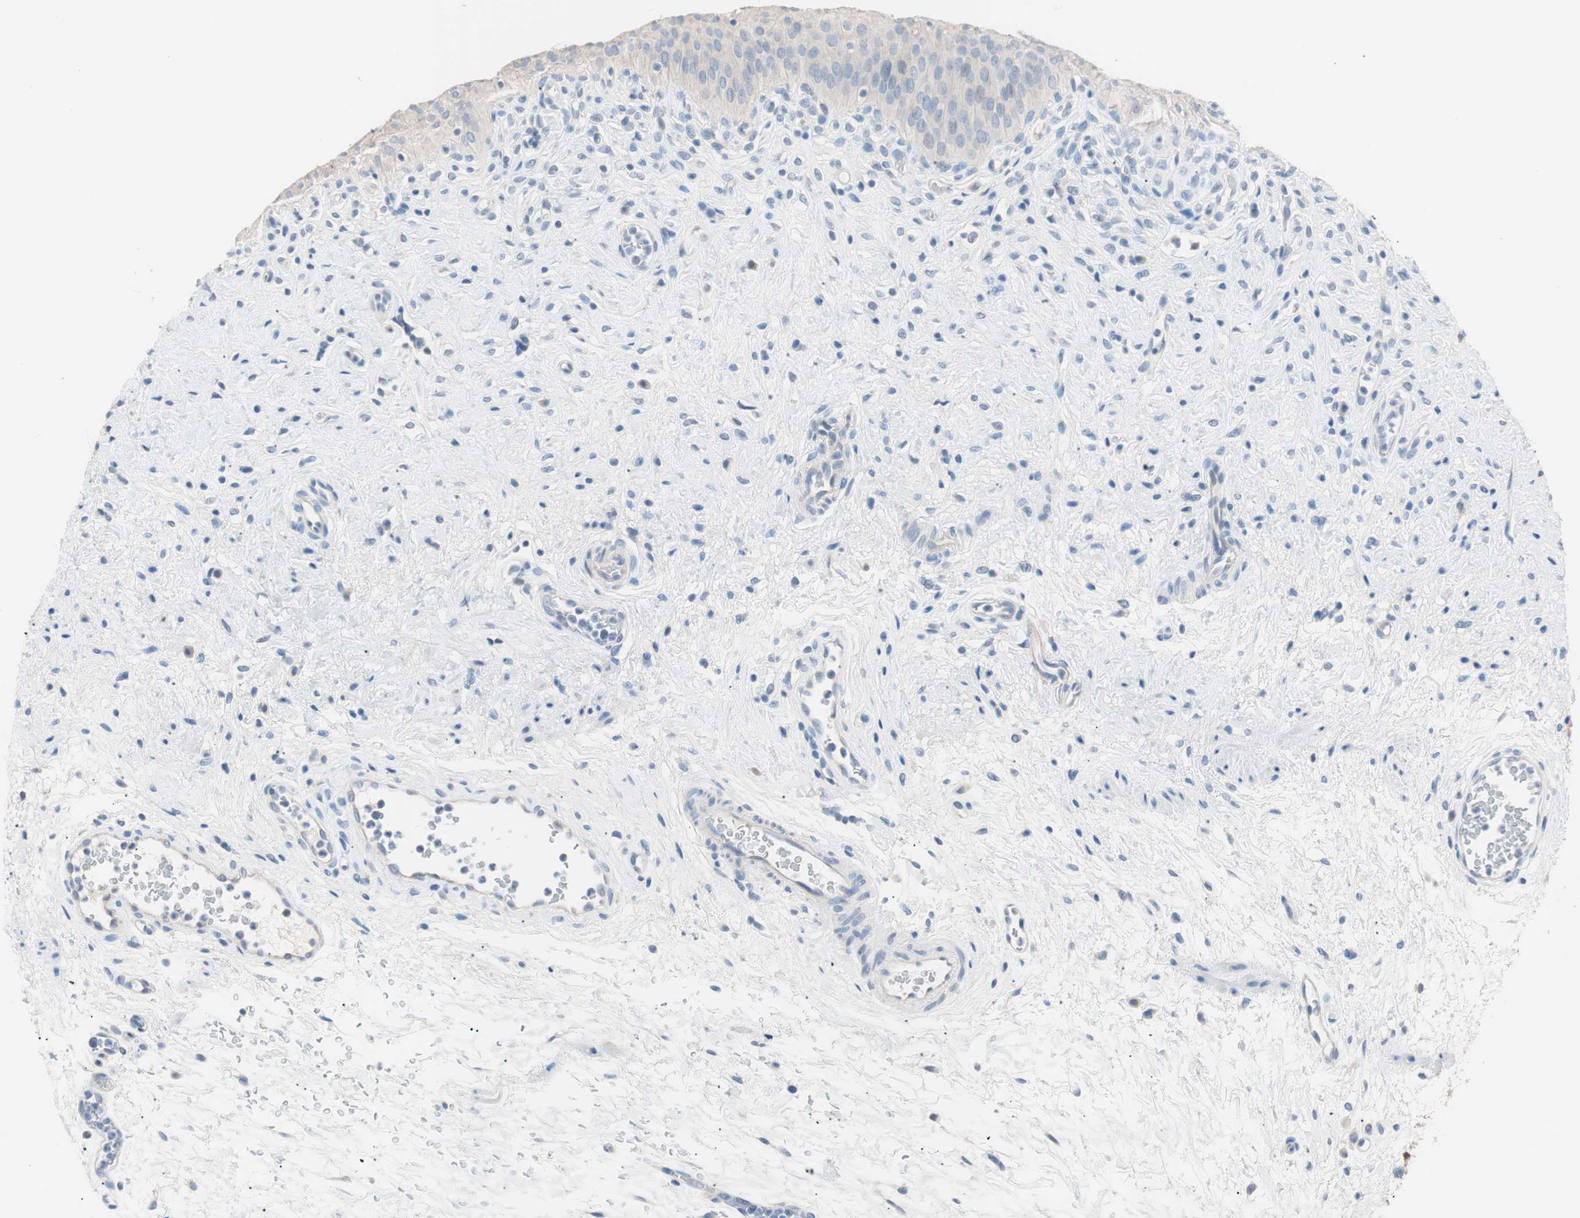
{"staining": {"intensity": "negative", "quantity": "none", "location": "none"}, "tissue": "urinary bladder", "cell_type": "Urothelial cells", "image_type": "normal", "snomed": [{"axis": "morphology", "description": "Normal tissue, NOS"}, {"axis": "morphology", "description": "Urothelial carcinoma, High grade"}, {"axis": "topography", "description": "Urinary bladder"}], "caption": "Immunohistochemistry photomicrograph of benign human urinary bladder stained for a protein (brown), which demonstrates no positivity in urothelial cells. The staining was performed using DAB to visualize the protein expression in brown, while the nuclei were stained in blue with hematoxylin (Magnification: 20x).", "gene": "VIL1", "patient": {"sex": "male", "age": 46}}